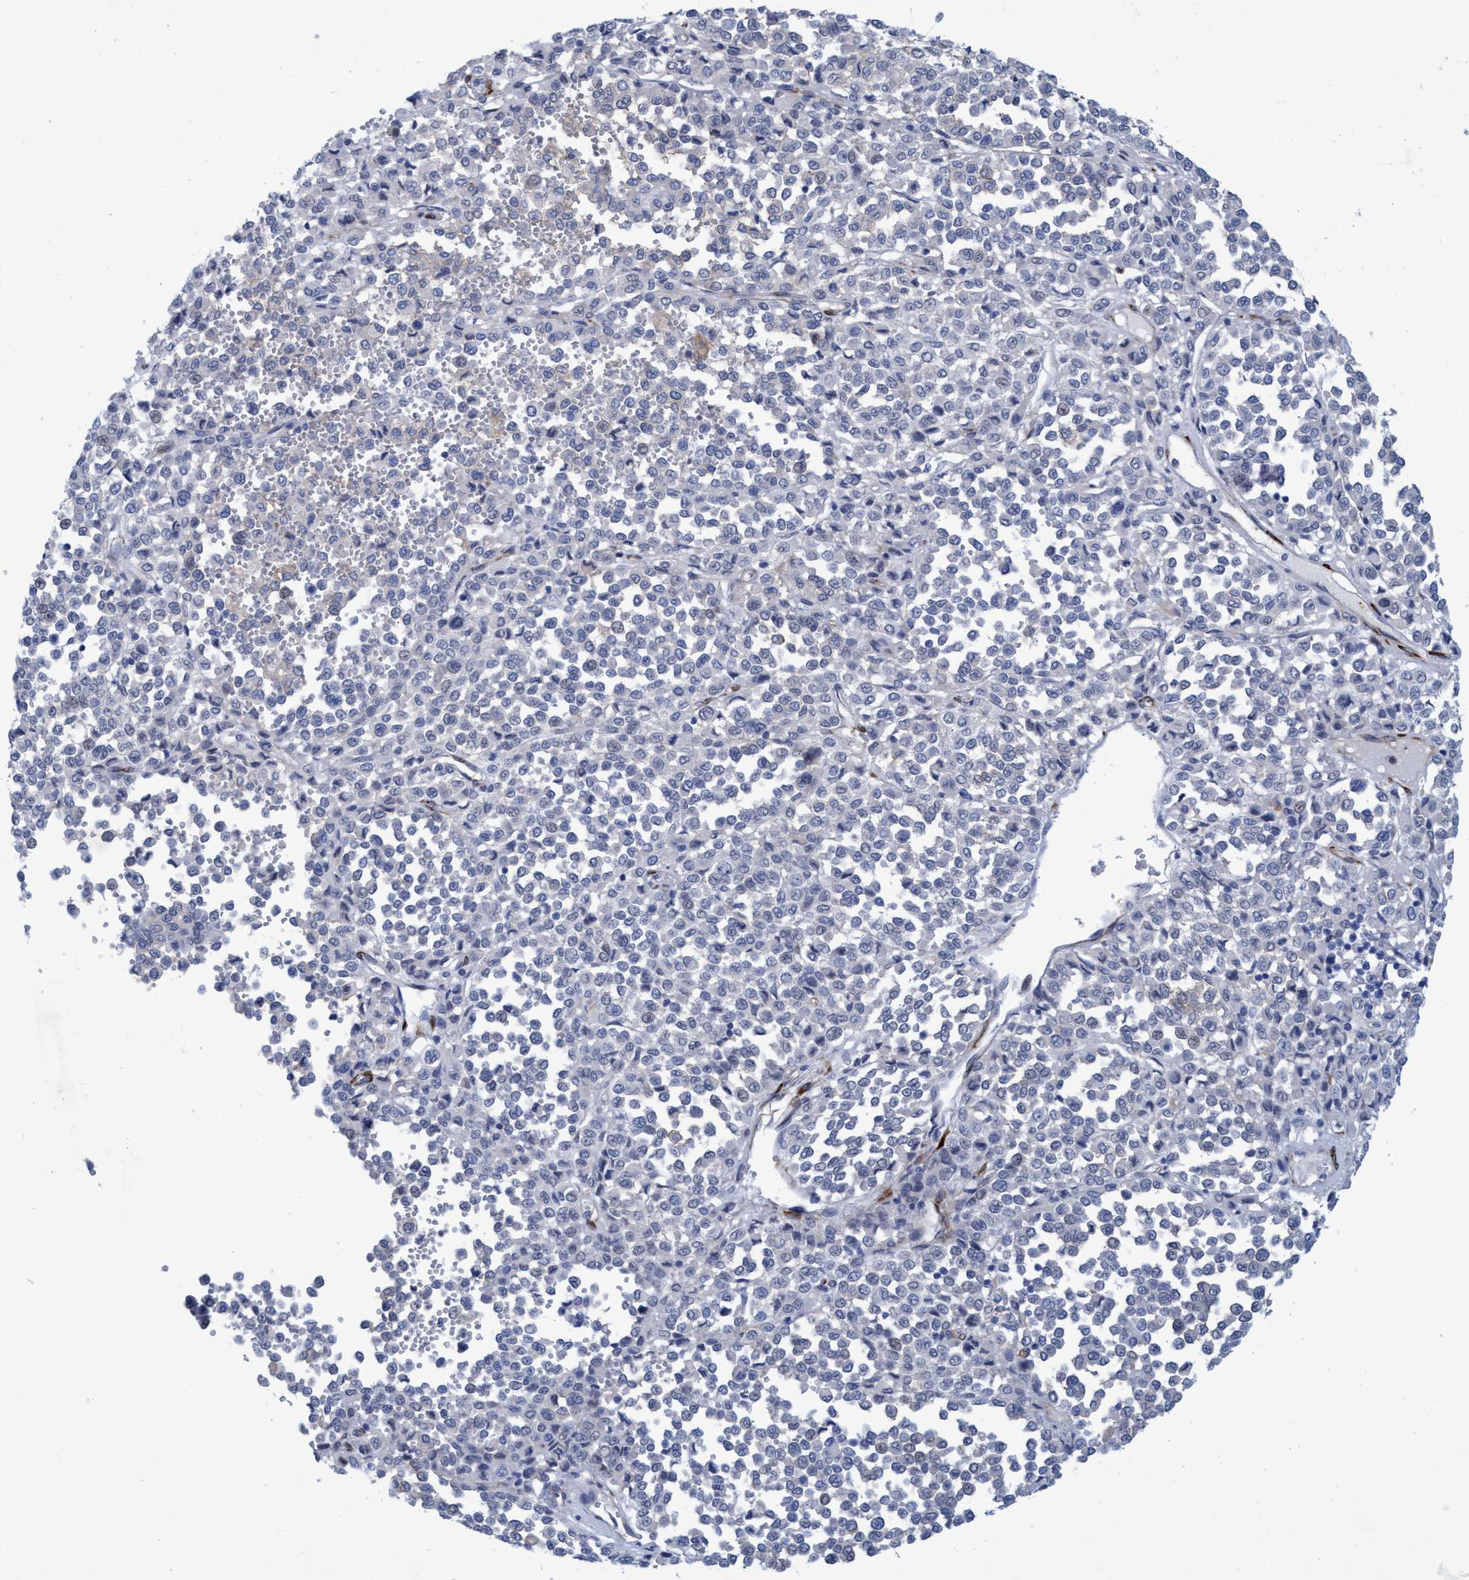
{"staining": {"intensity": "negative", "quantity": "none", "location": "none"}, "tissue": "melanoma", "cell_type": "Tumor cells", "image_type": "cancer", "snomed": [{"axis": "morphology", "description": "Malignant melanoma, Metastatic site"}, {"axis": "topography", "description": "Pancreas"}], "caption": "Immunohistochemical staining of human malignant melanoma (metastatic site) demonstrates no significant positivity in tumor cells. (DAB immunohistochemistry (IHC) with hematoxylin counter stain).", "gene": "SLC43A2", "patient": {"sex": "female", "age": 30}}